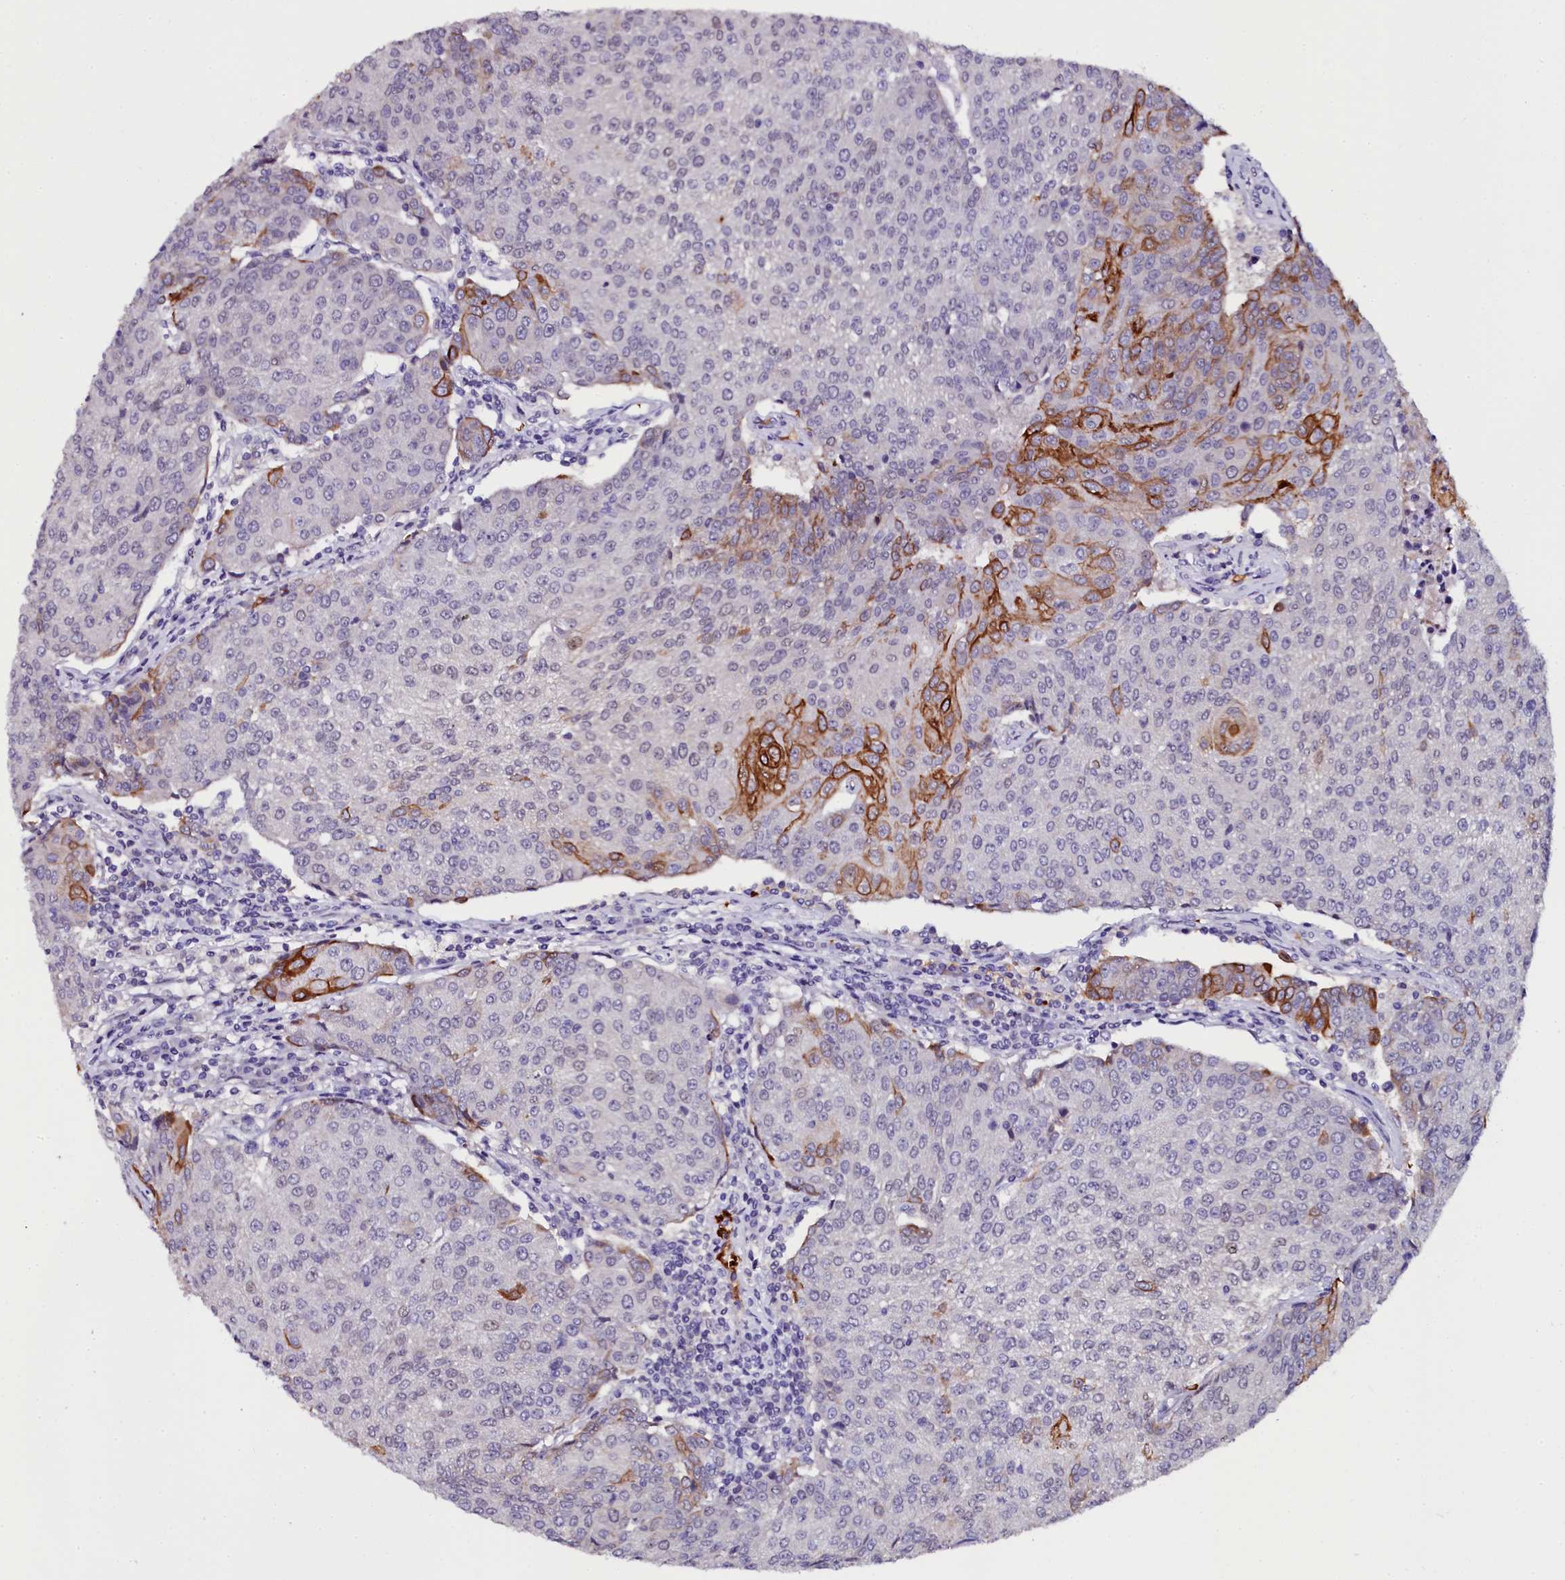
{"staining": {"intensity": "moderate", "quantity": "<25%", "location": "cytoplasmic/membranous"}, "tissue": "urothelial cancer", "cell_type": "Tumor cells", "image_type": "cancer", "snomed": [{"axis": "morphology", "description": "Urothelial carcinoma, High grade"}, {"axis": "topography", "description": "Urinary bladder"}], "caption": "Protein expression analysis of urothelial cancer displays moderate cytoplasmic/membranous expression in about <25% of tumor cells.", "gene": "CTDSPL2", "patient": {"sex": "female", "age": 85}}